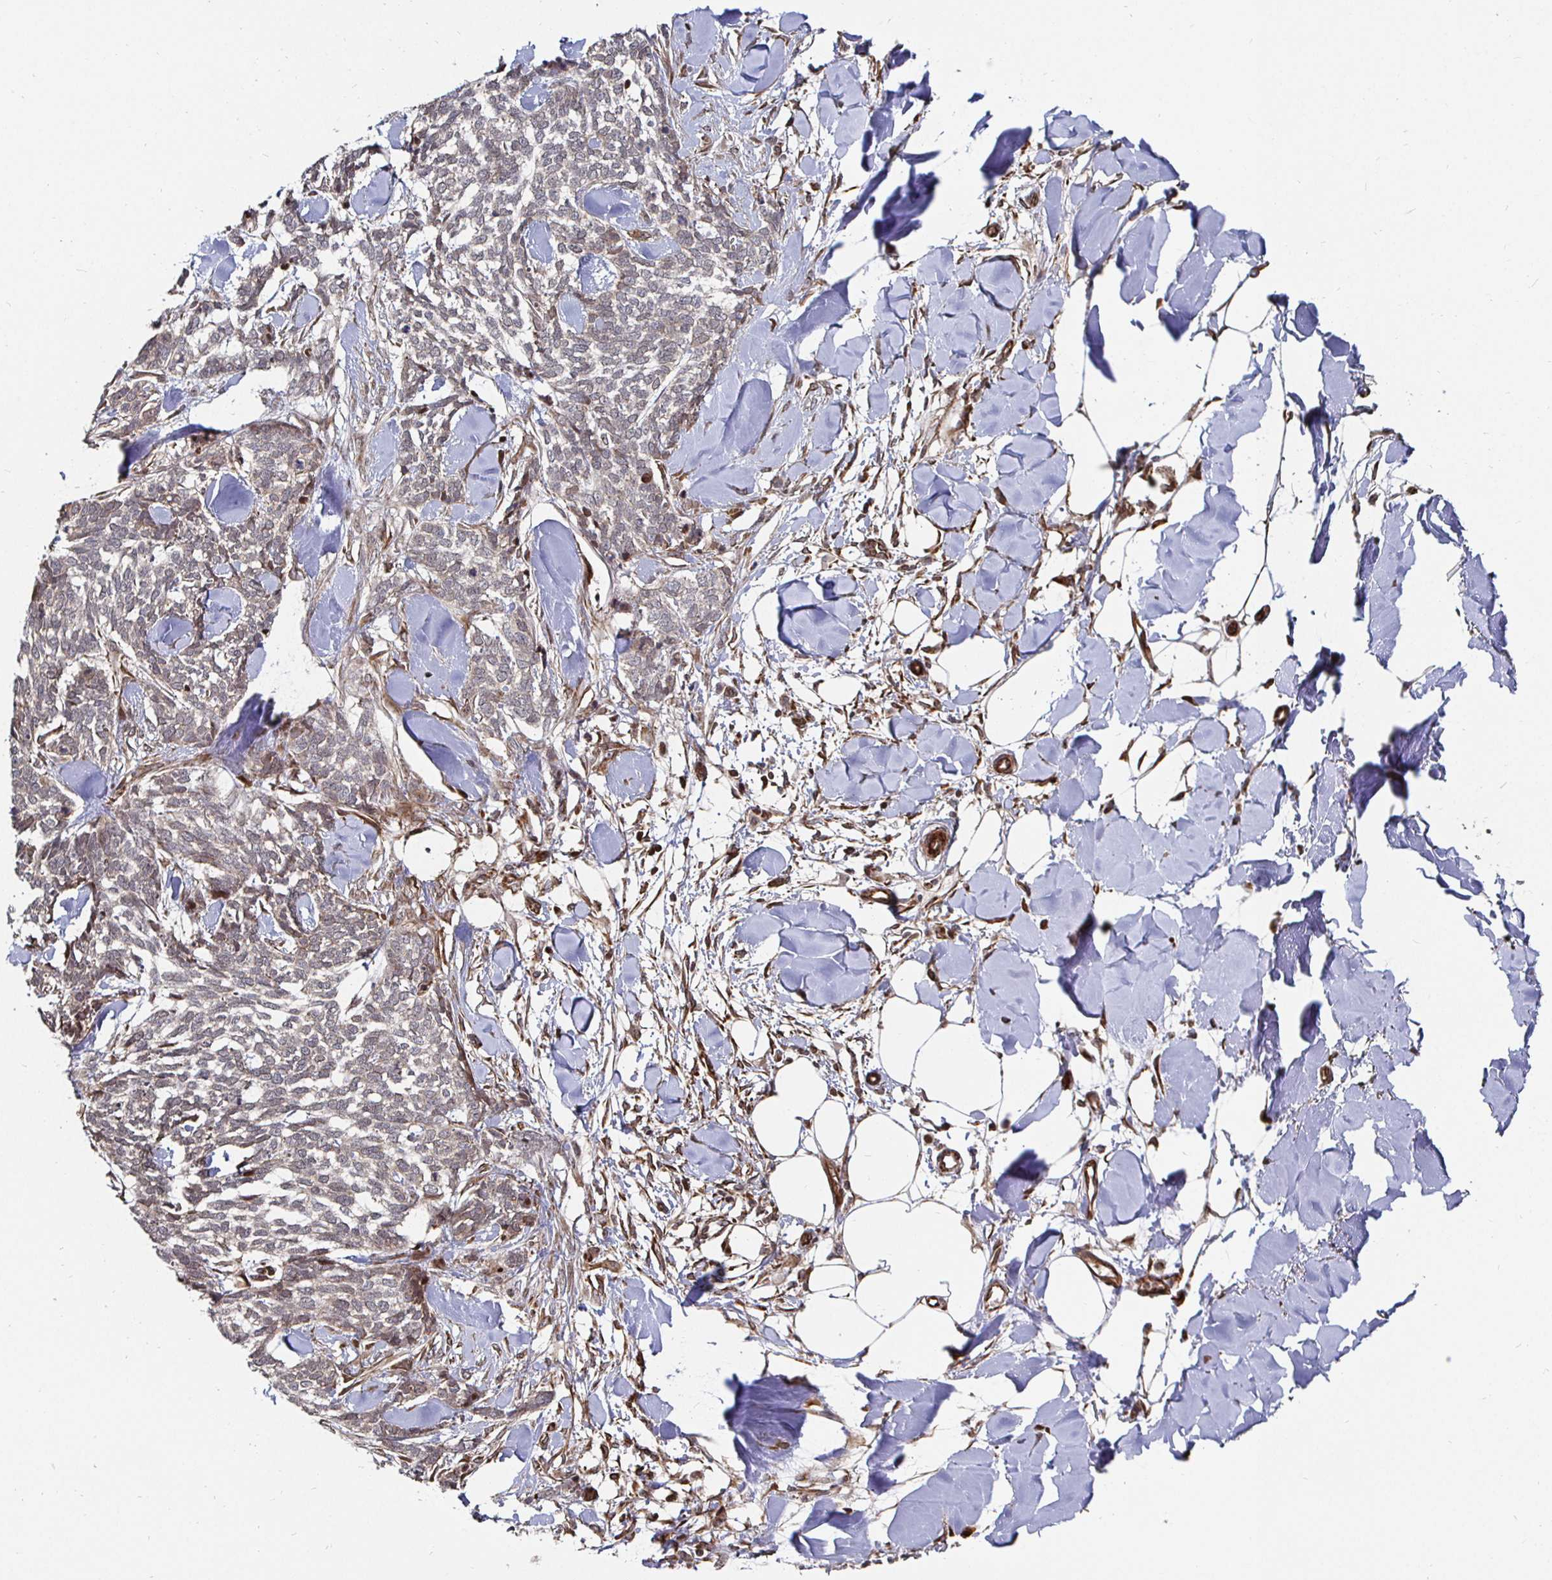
{"staining": {"intensity": "negative", "quantity": "none", "location": "none"}, "tissue": "skin cancer", "cell_type": "Tumor cells", "image_type": "cancer", "snomed": [{"axis": "morphology", "description": "Basal cell carcinoma"}, {"axis": "topography", "description": "Skin"}], "caption": "Skin basal cell carcinoma was stained to show a protein in brown. There is no significant staining in tumor cells. (DAB immunohistochemistry with hematoxylin counter stain).", "gene": "TBKBP1", "patient": {"sex": "female", "age": 59}}